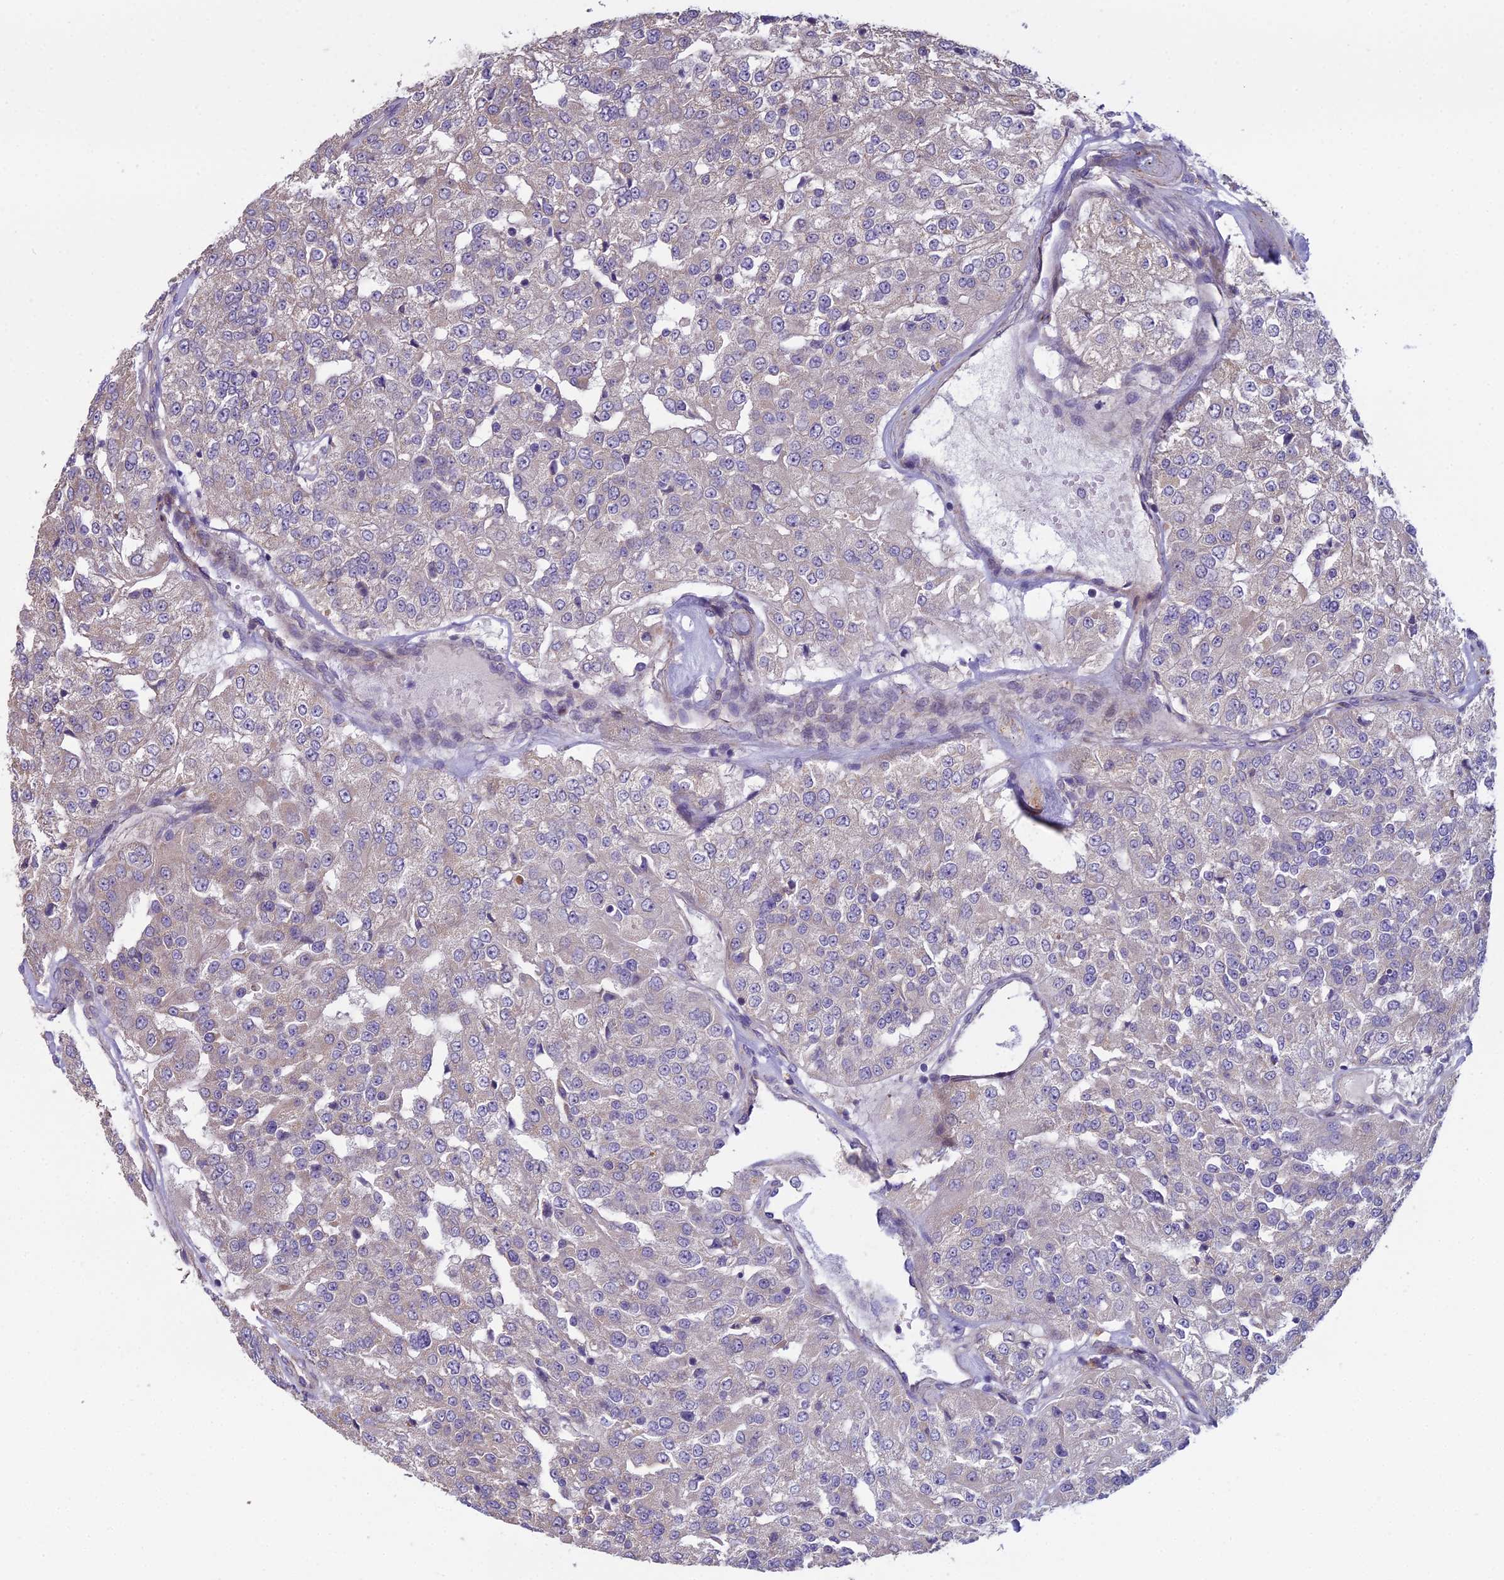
{"staining": {"intensity": "moderate", "quantity": "<25%", "location": "cytoplasmic/membranous"}, "tissue": "renal cancer", "cell_type": "Tumor cells", "image_type": "cancer", "snomed": [{"axis": "morphology", "description": "Adenocarcinoma, NOS"}, {"axis": "topography", "description": "Kidney"}], "caption": "This is an image of immunohistochemistry (IHC) staining of renal cancer, which shows moderate staining in the cytoplasmic/membranous of tumor cells.", "gene": "DUS2", "patient": {"sex": "female", "age": 63}}